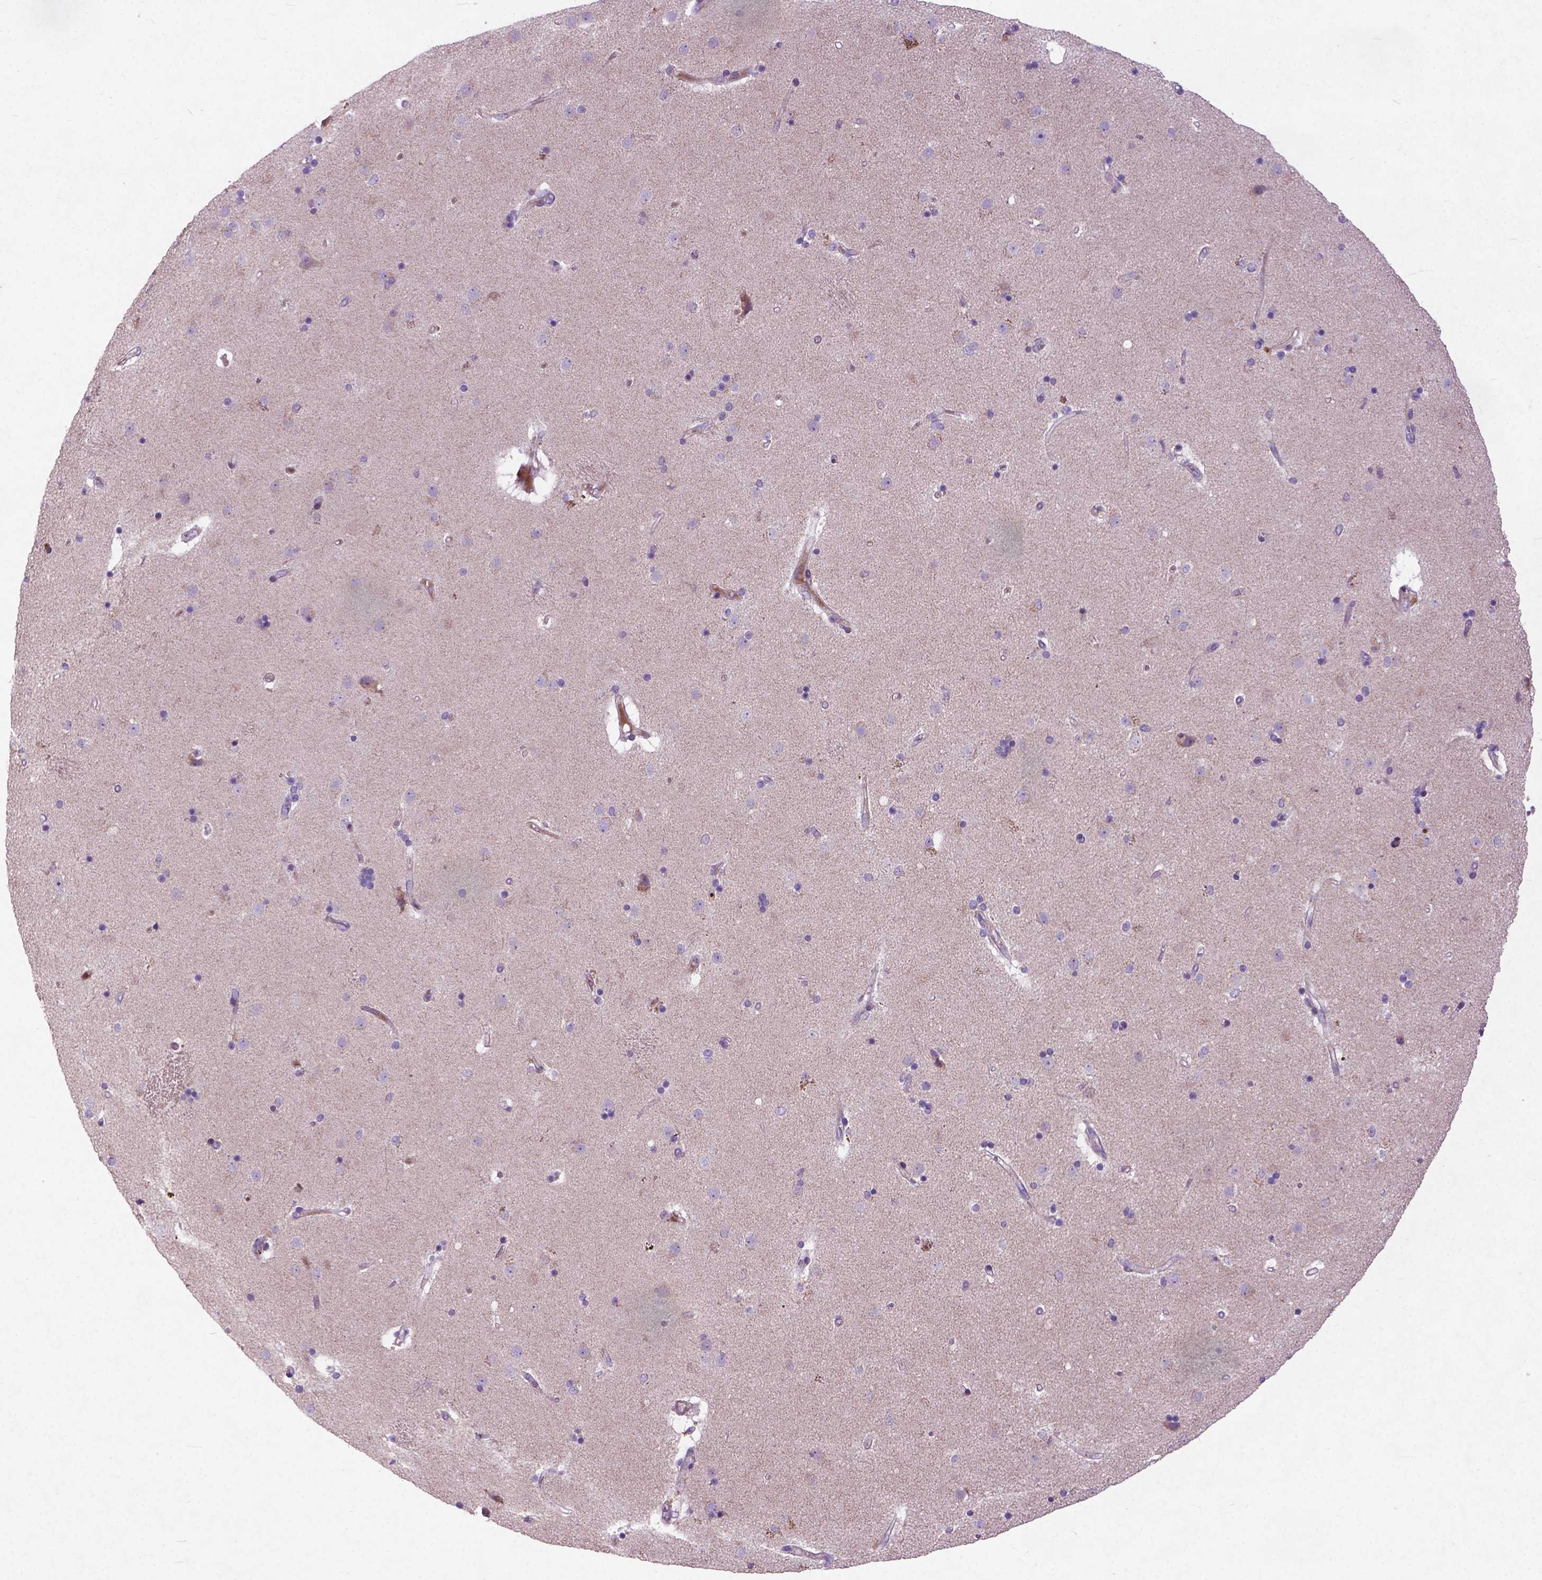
{"staining": {"intensity": "negative", "quantity": "none", "location": "none"}, "tissue": "caudate", "cell_type": "Glial cells", "image_type": "normal", "snomed": [{"axis": "morphology", "description": "Normal tissue, NOS"}, {"axis": "topography", "description": "Lateral ventricle wall"}], "caption": "High magnification brightfield microscopy of benign caudate stained with DAB (brown) and counterstained with hematoxylin (blue): glial cells show no significant positivity. (DAB immunohistochemistry with hematoxylin counter stain).", "gene": "ATG4D", "patient": {"sex": "female", "age": 71}}